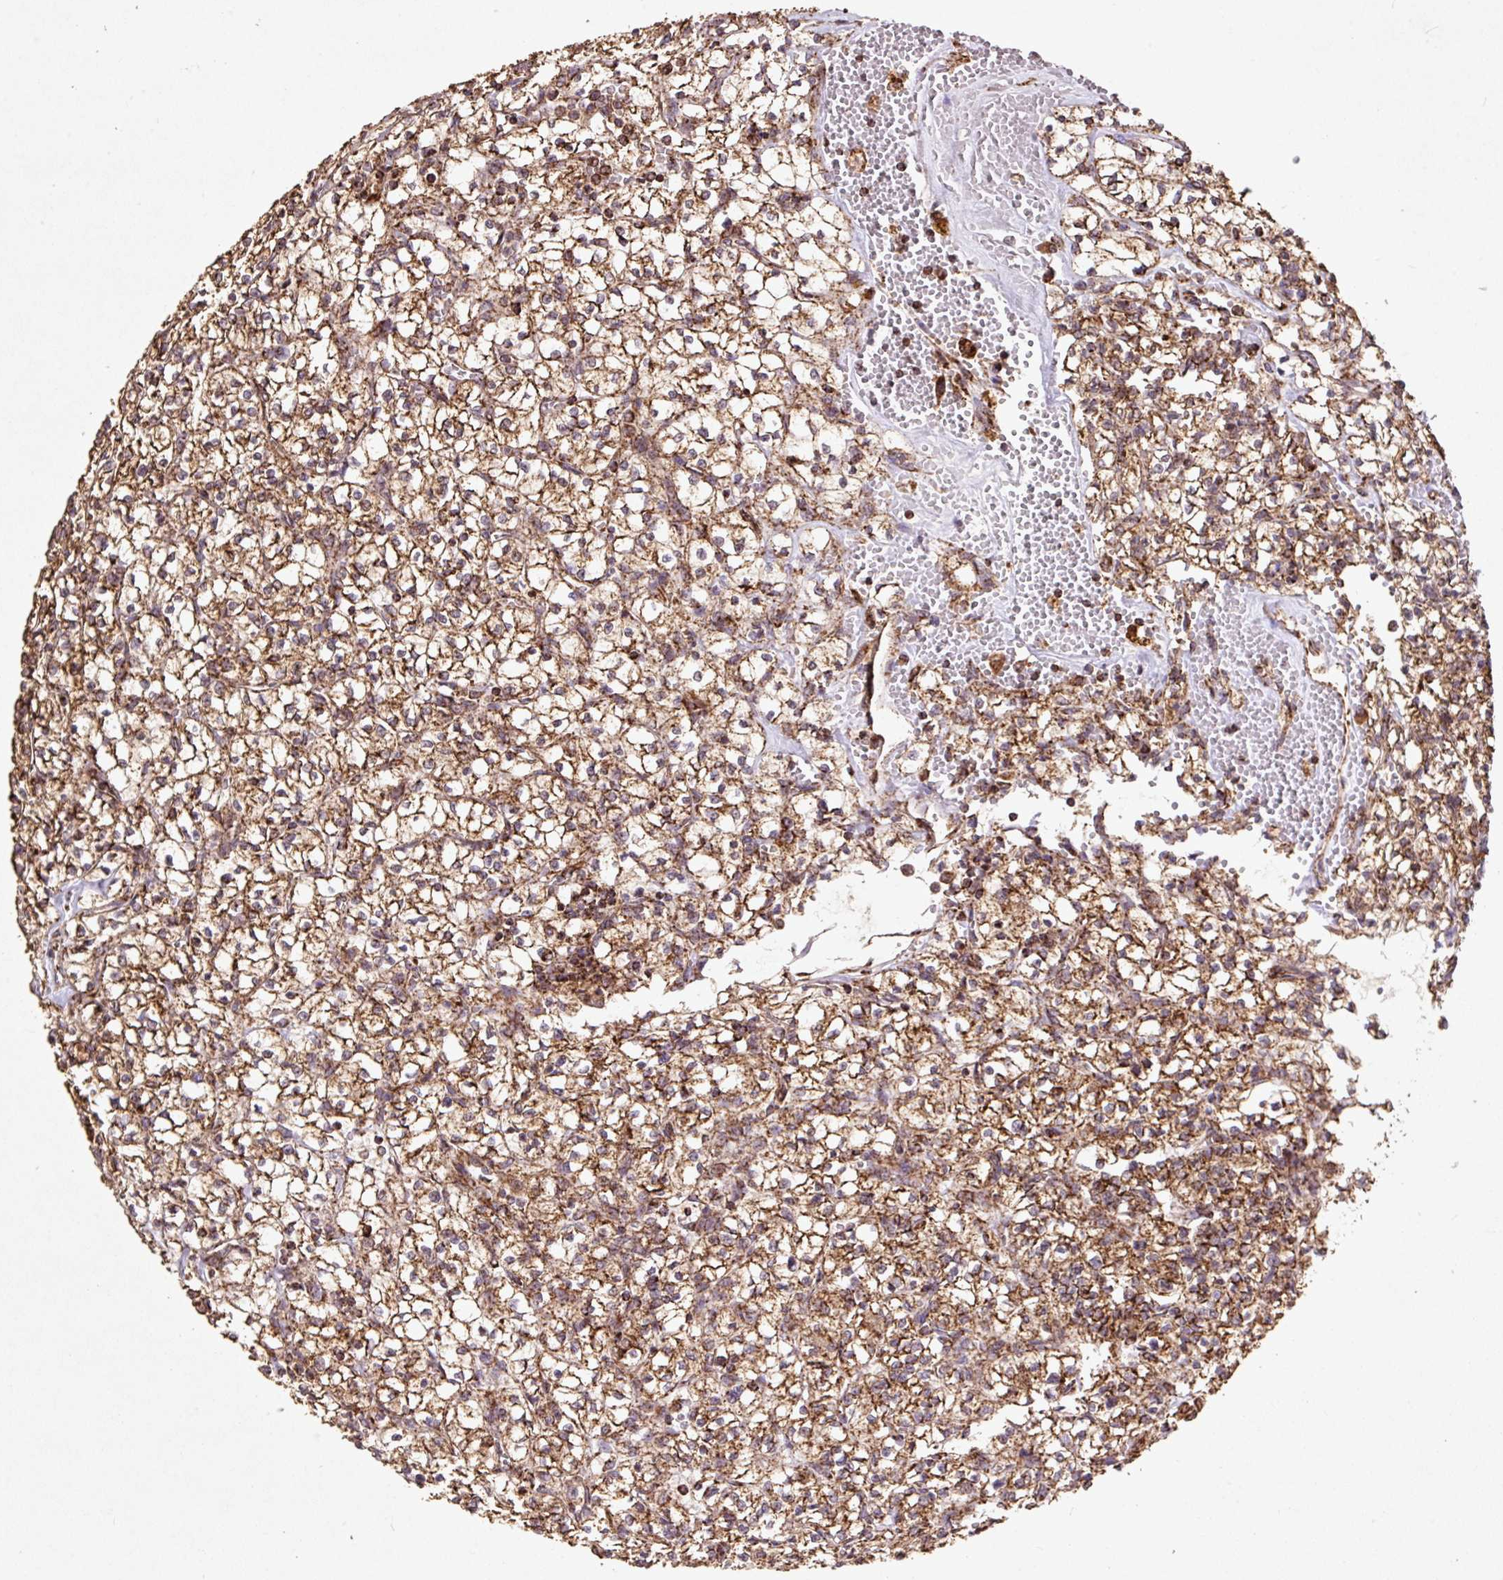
{"staining": {"intensity": "moderate", "quantity": ">75%", "location": "cytoplasmic/membranous"}, "tissue": "renal cancer", "cell_type": "Tumor cells", "image_type": "cancer", "snomed": [{"axis": "morphology", "description": "Adenocarcinoma, NOS"}, {"axis": "topography", "description": "Kidney"}], "caption": "Brown immunohistochemical staining in human renal cancer exhibits moderate cytoplasmic/membranous staining in approximately >75% of tumor cells.", "gene": "ATP5F1A", "patient": {"sex": "female", "age": 64}}